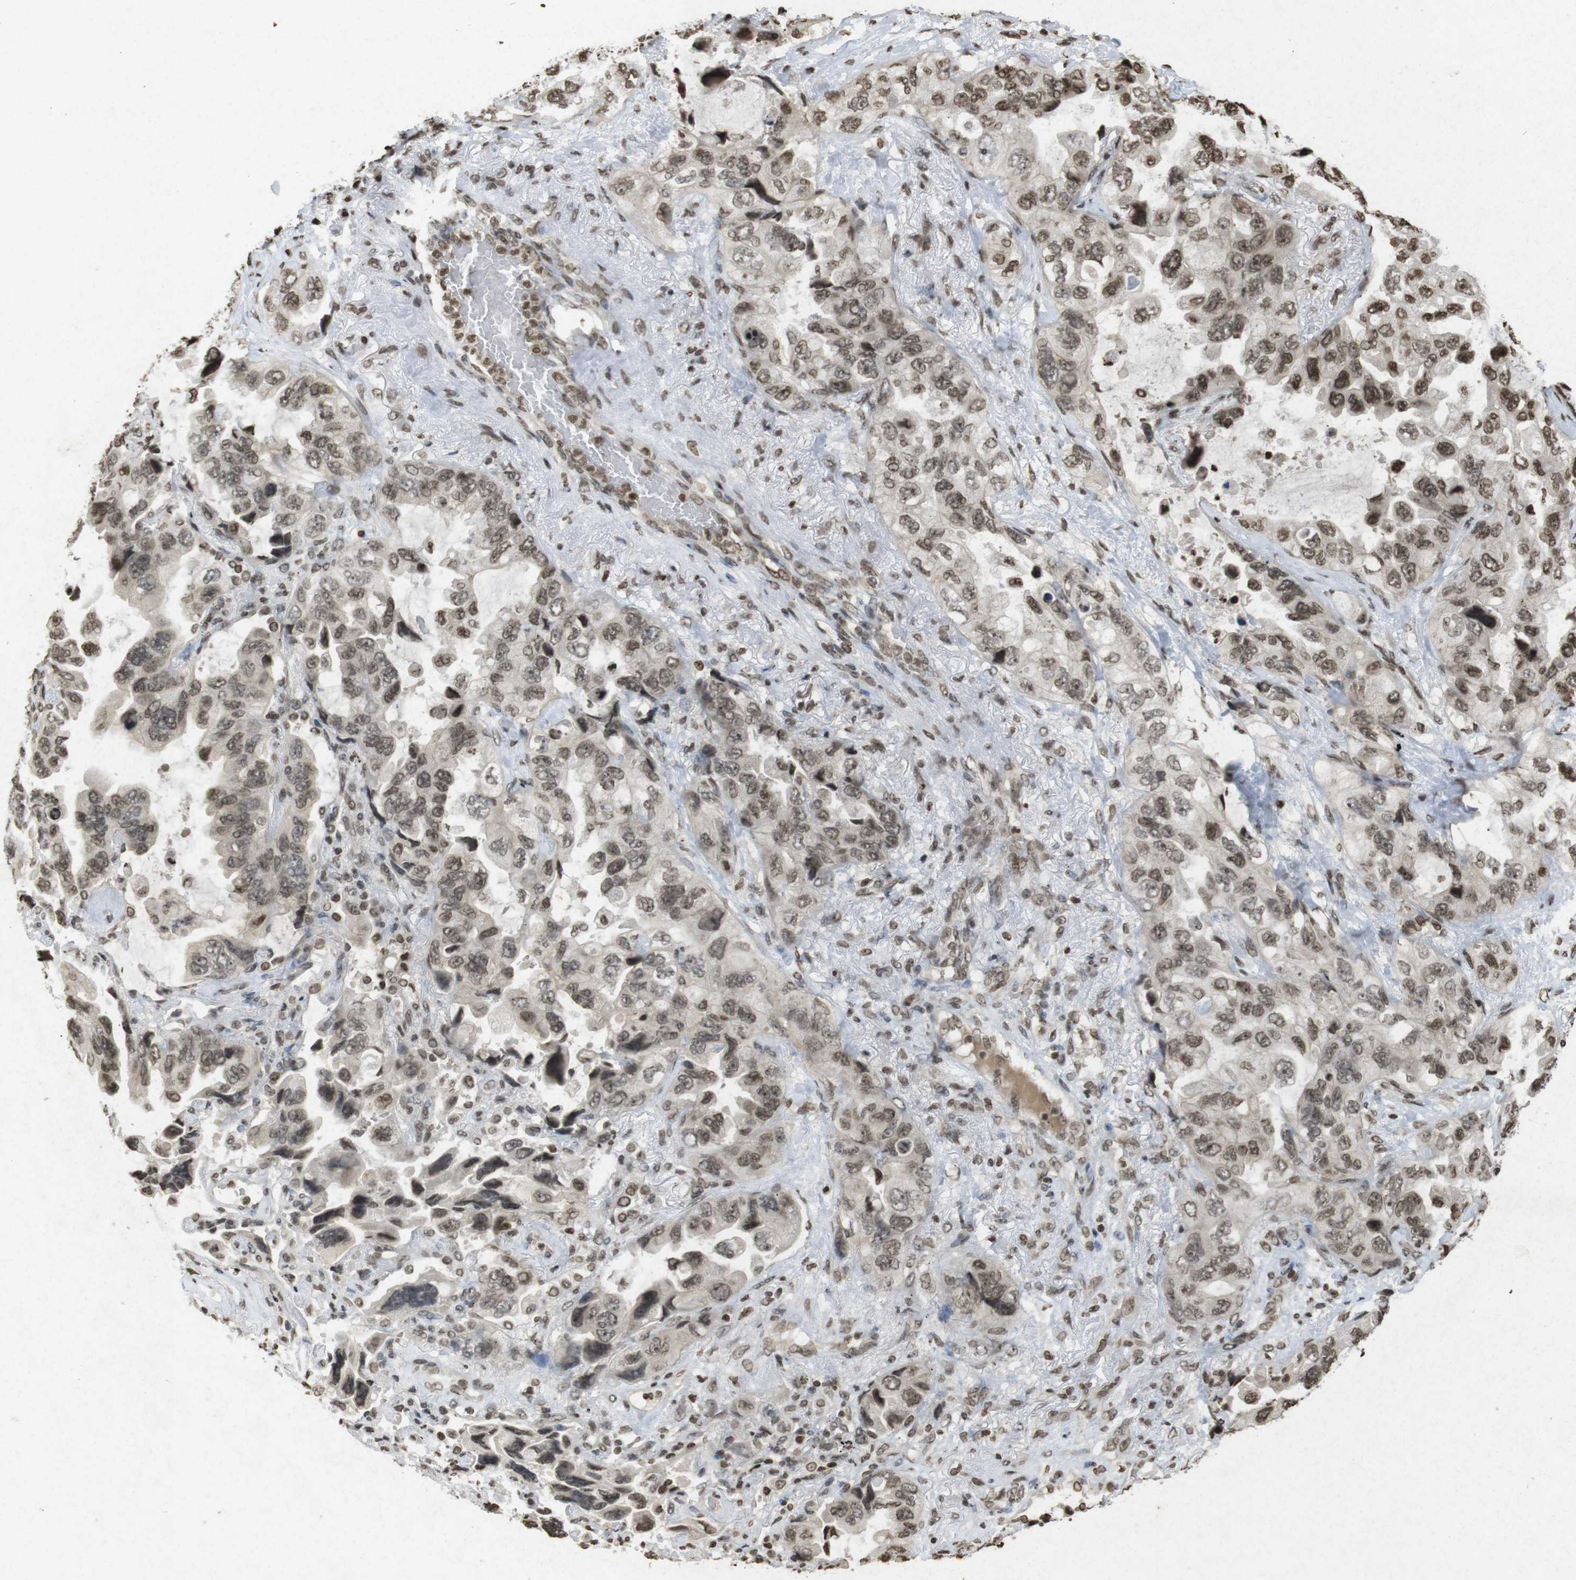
{"staining": {"intensity": "moderate", "quantity": ">75%", "location": "cytoplasmic/membranous,nuclear"}, "tissue": "lung cancer", "cell_type": "Tumor cells", "image_type": "cancer", "snomed": [{"axis": "morphology", "description": "Squamous cell carcinoma, NOS"}, {"axis": "topography", "description": "Lung"}], "caption": "Protein staining shows moderate cytoplasmic/membranous and nuclear staining in approximately >75% of tumor cells in squamous cell carcinoma (lung).", "gene": "FOXA3", "patient": {"sex": "female", "age": 73}}